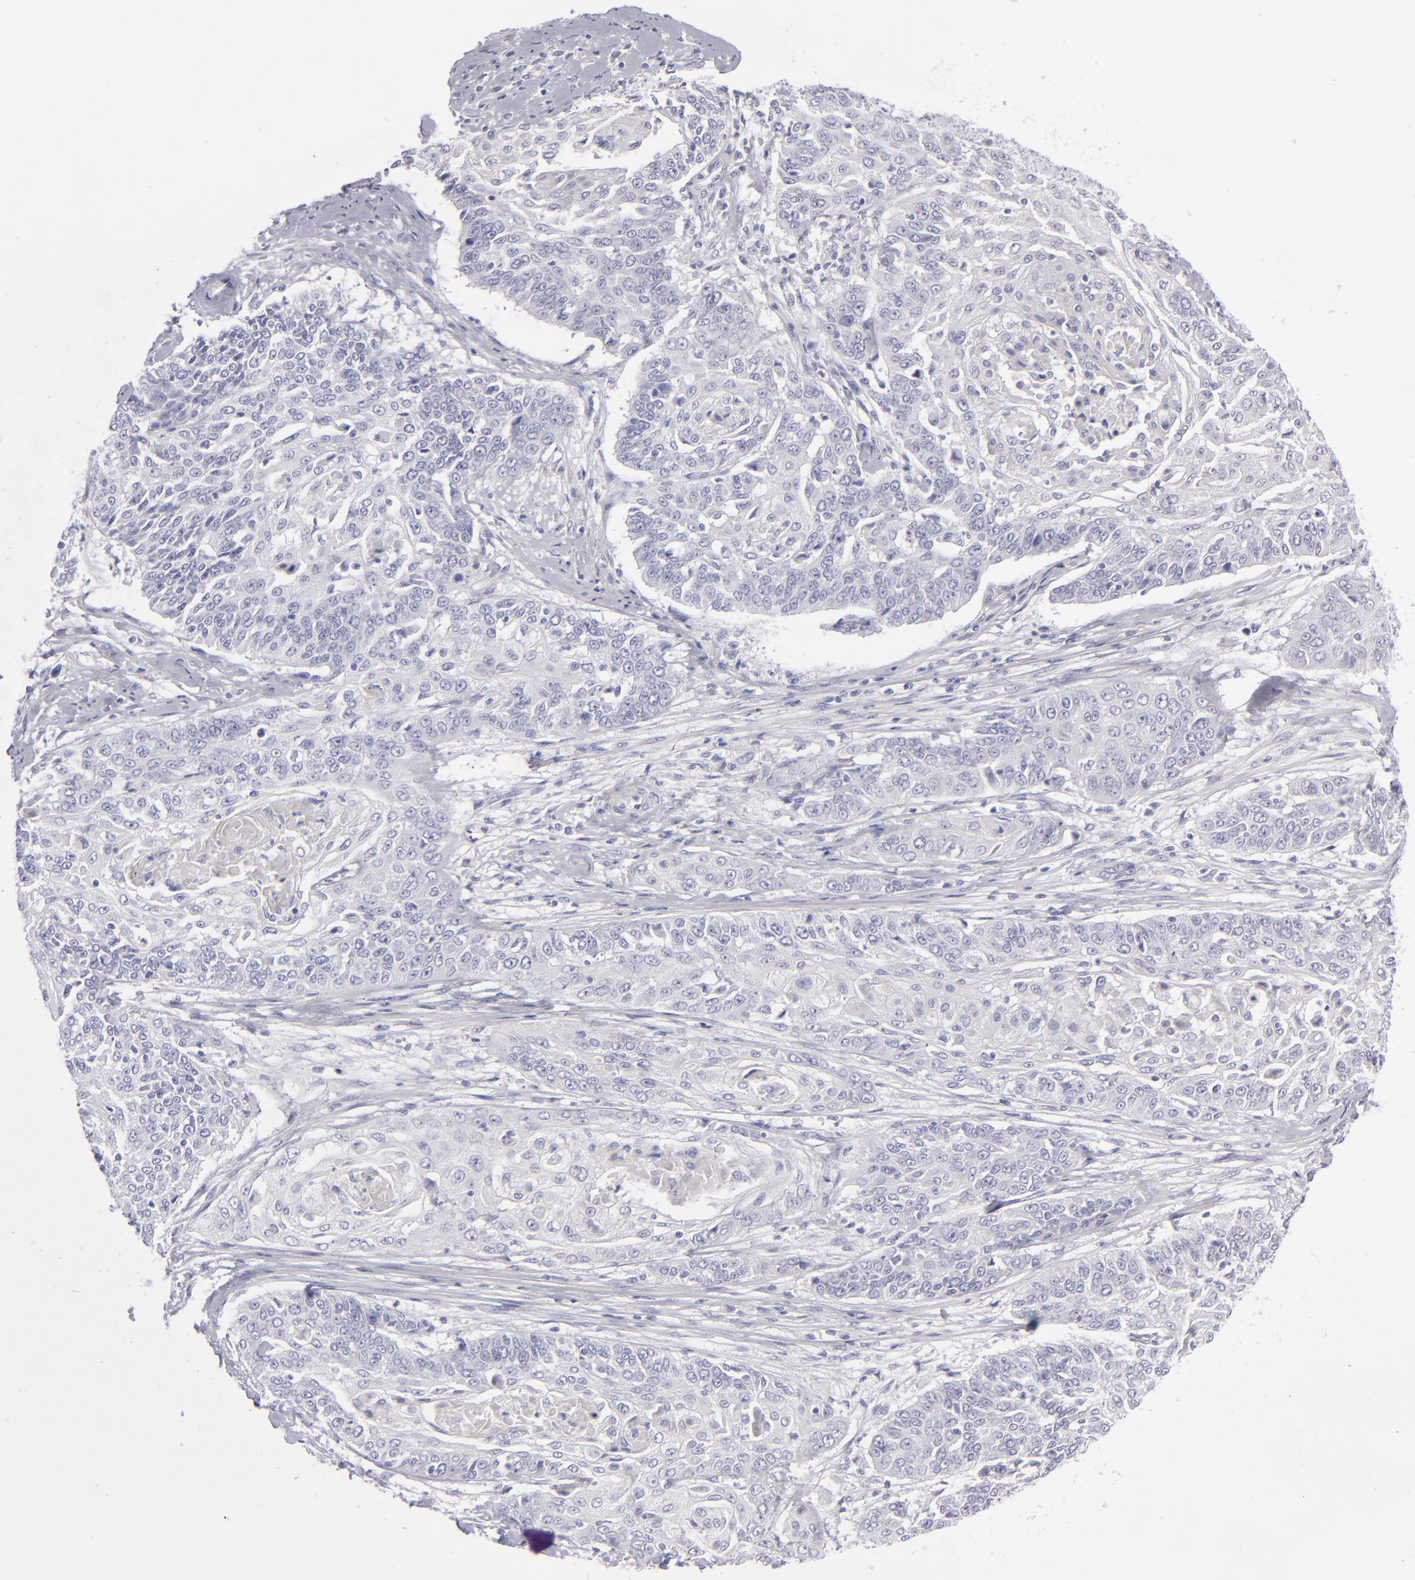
{"staining": {"intensity": "negative", "quantity": "none", "location": "none"}, "tissue": "cervical cancer", "cell_type": "Tumor cells", "image_type": "cancer", "snomed": [{"axis": "morphology", "description": "Squamous cell carcinoma, NOS"}, {"axis": "topography", "description": "Cervix"}], "caption": "The micrograph demonstrates no staining of tumor cells in squamous cell carcinoma (cervical).", "gene": "CD22", "patient": {"sex": "female", "age": 64}}